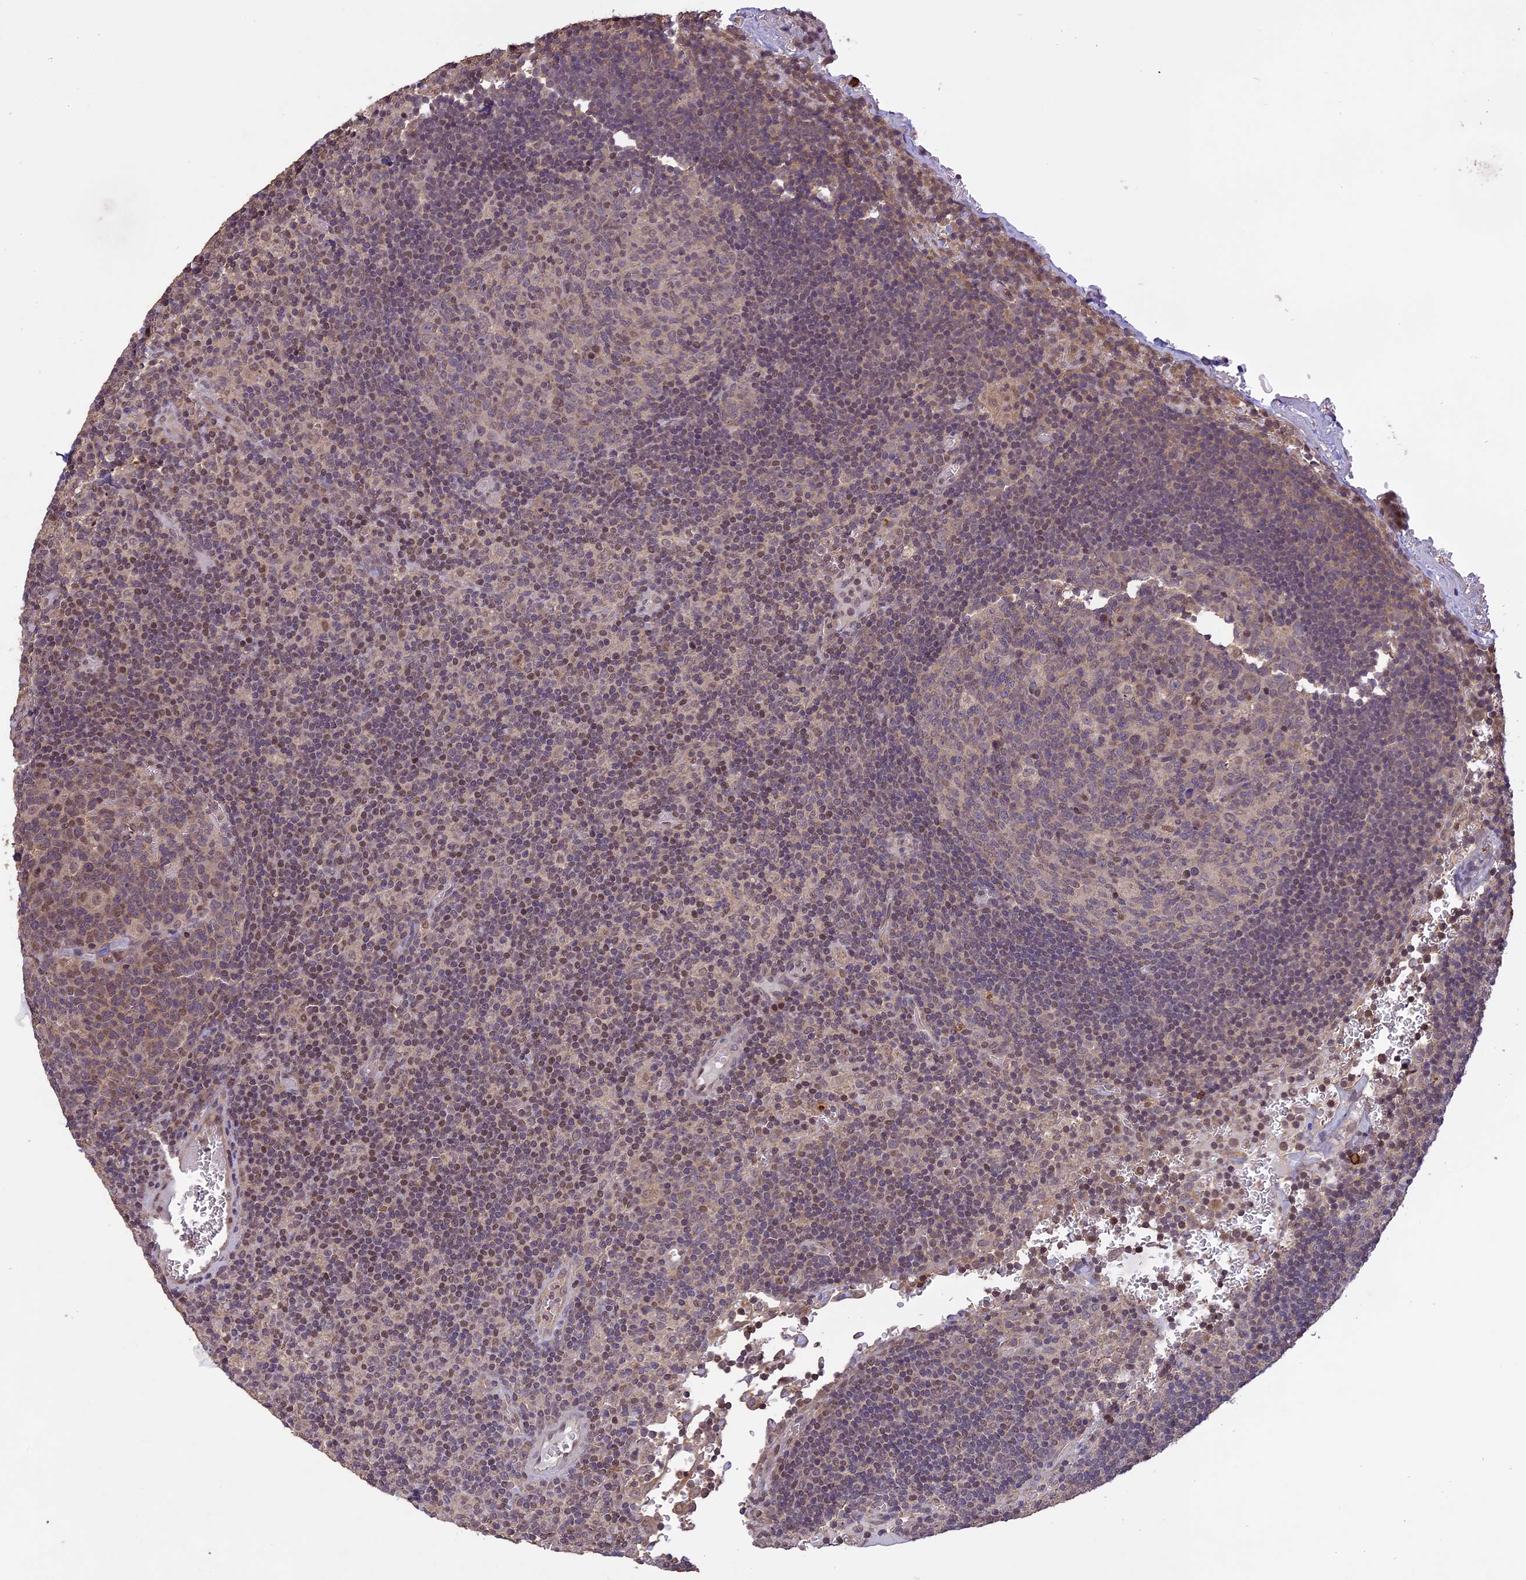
{"staining": {"intensity": "weak", "quantity": "<25%", "location": "nuclear"}, "tissue": "lymph node", "cell_type": "Germinal center cells", "image_type": "normal", "snomed": [{"axis": "morphology", "description": "Normal tissue, NOS"}, {"axis": "topography", "description": "Lymph node"}], "caption": "IHC micrograph of benign human lymph node stained for a protein (brown), which shows no positivity in germinal center cells. Nuclei are stained in blue.", "gene": "TIGD7", "patient": {"sex": "female", "age": 73}}